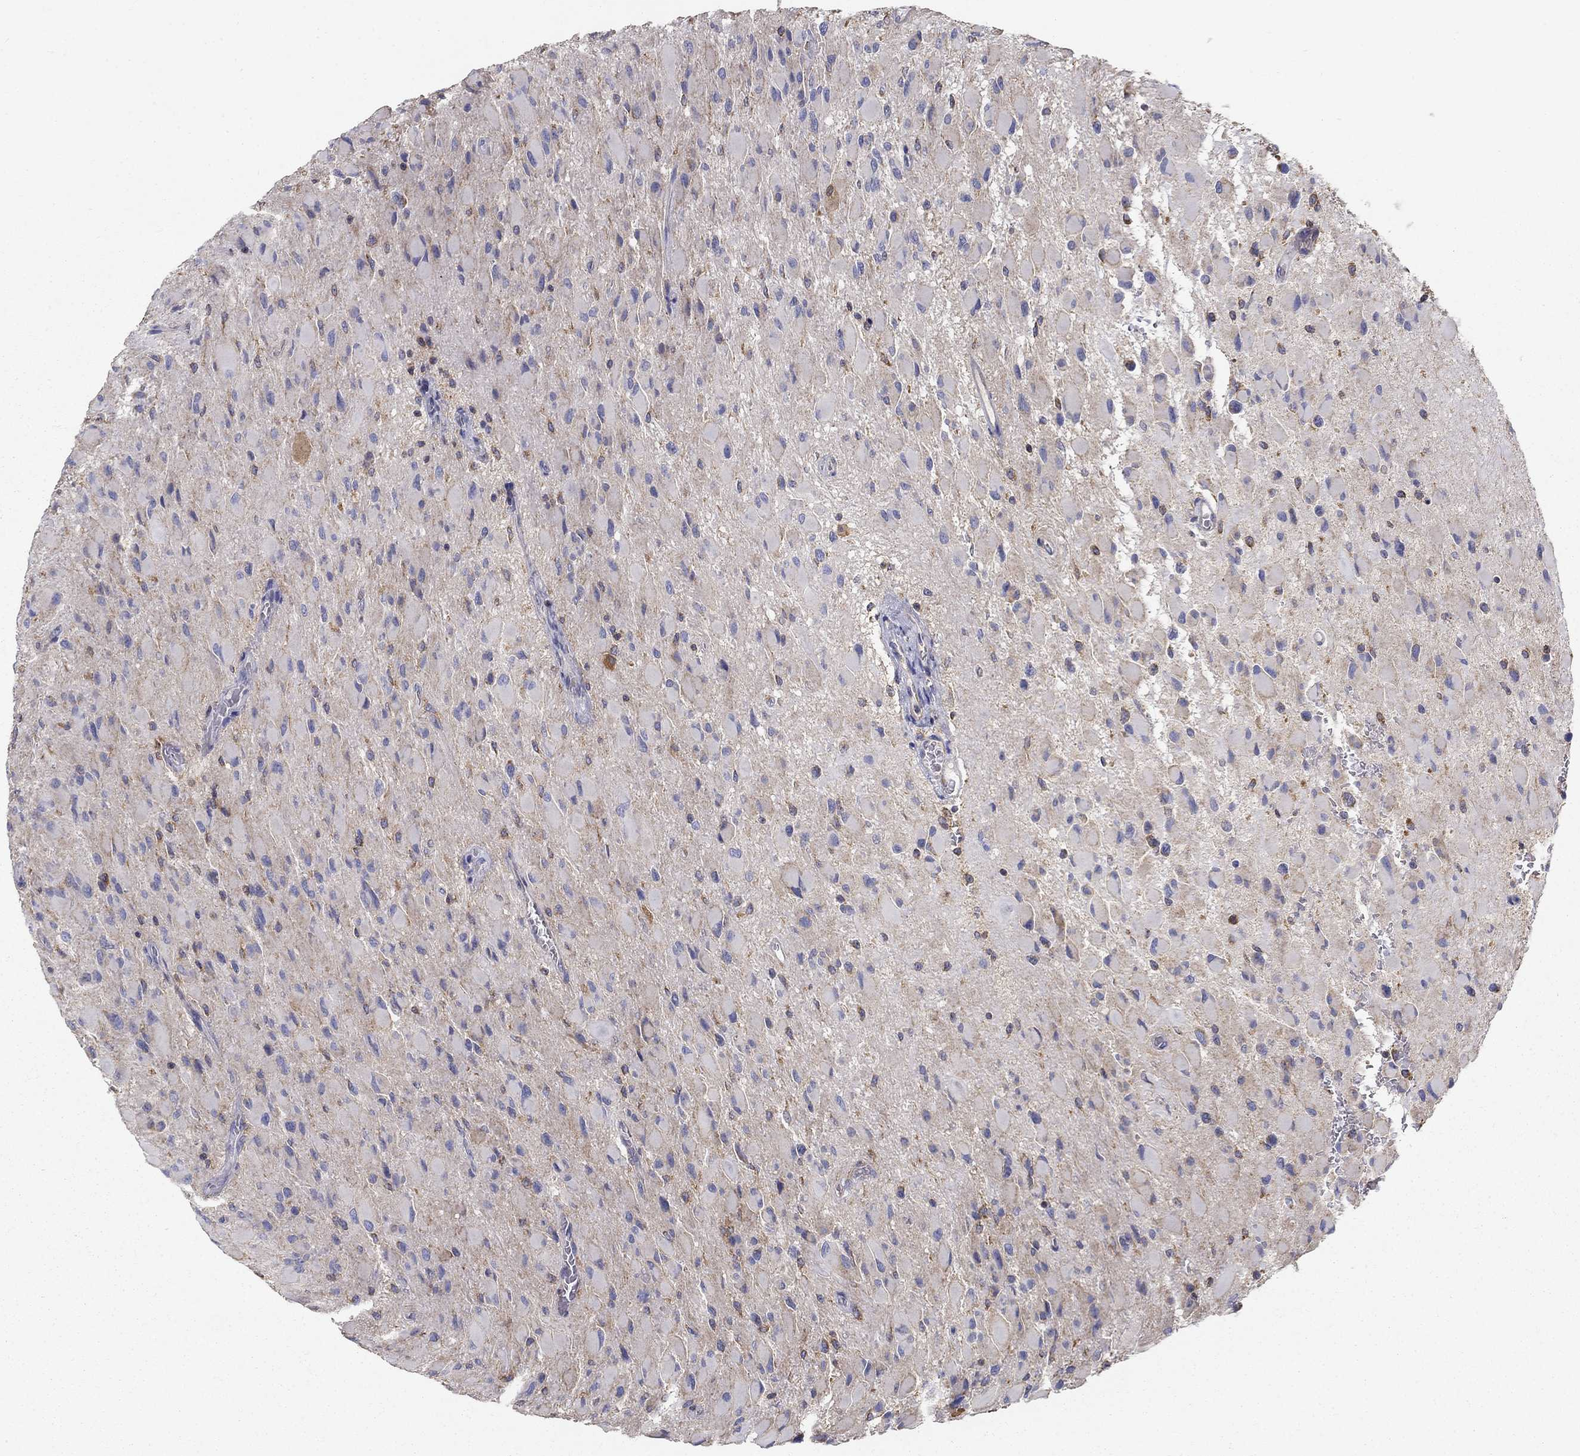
{"staining": {"intensity": "weak", "quantity": "<25%", "location": "cytoplasmic/membranous"}, "tissue": "glioma", "cell_type": "Tumor cells", "image_type": "cancer", "snomed": [{"axis": "morphology", "description": "Glioma, malignant, High grade"}, {"axis": "topography", "description": "Cerebral cortex"}], "caption": "There is no significant expression in tumor cells of malignant glioma (high-grade).", "gene": "NME5", "patient": {"sex": "female", "age": 36}}